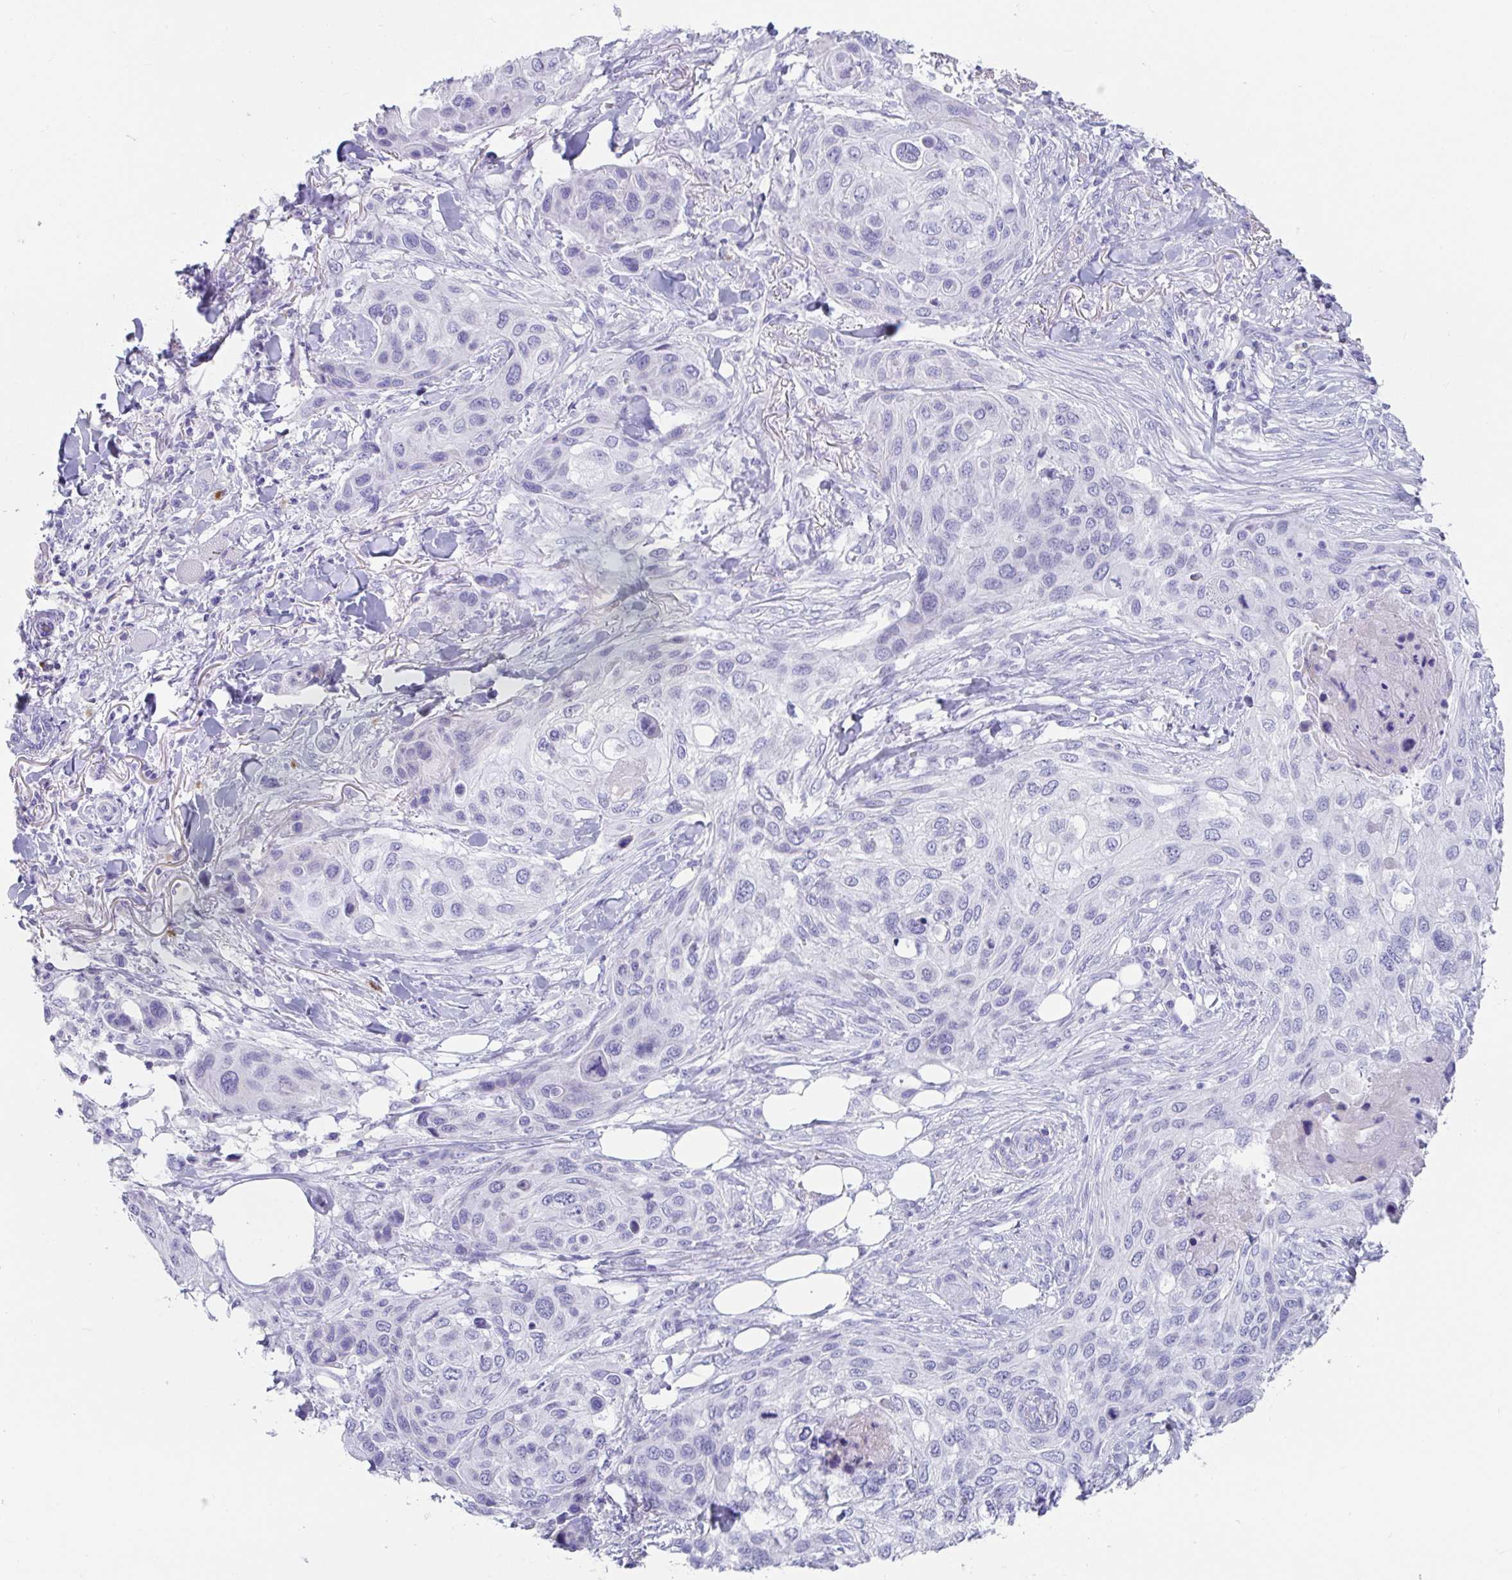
{"staining": {"intensity": "negative", "quantity": "none", "location": "none"}, "tissue": "skin cancer", "cell_type": "Tumor cells", "image_type": "cancer", "snomed": [{"axis": "morphology", "description": "Squamous cell carcinoma, NOS"}, {"axis": "topography", "description": "Skin"}], "caption": "This is an immunohistochemistry (IHC) image of human squamous cell carcinoma (skin). There is no staining in tumor cells.", "gene": "PLA2G1B", "patient": {"sex": "female", "age": 87}}